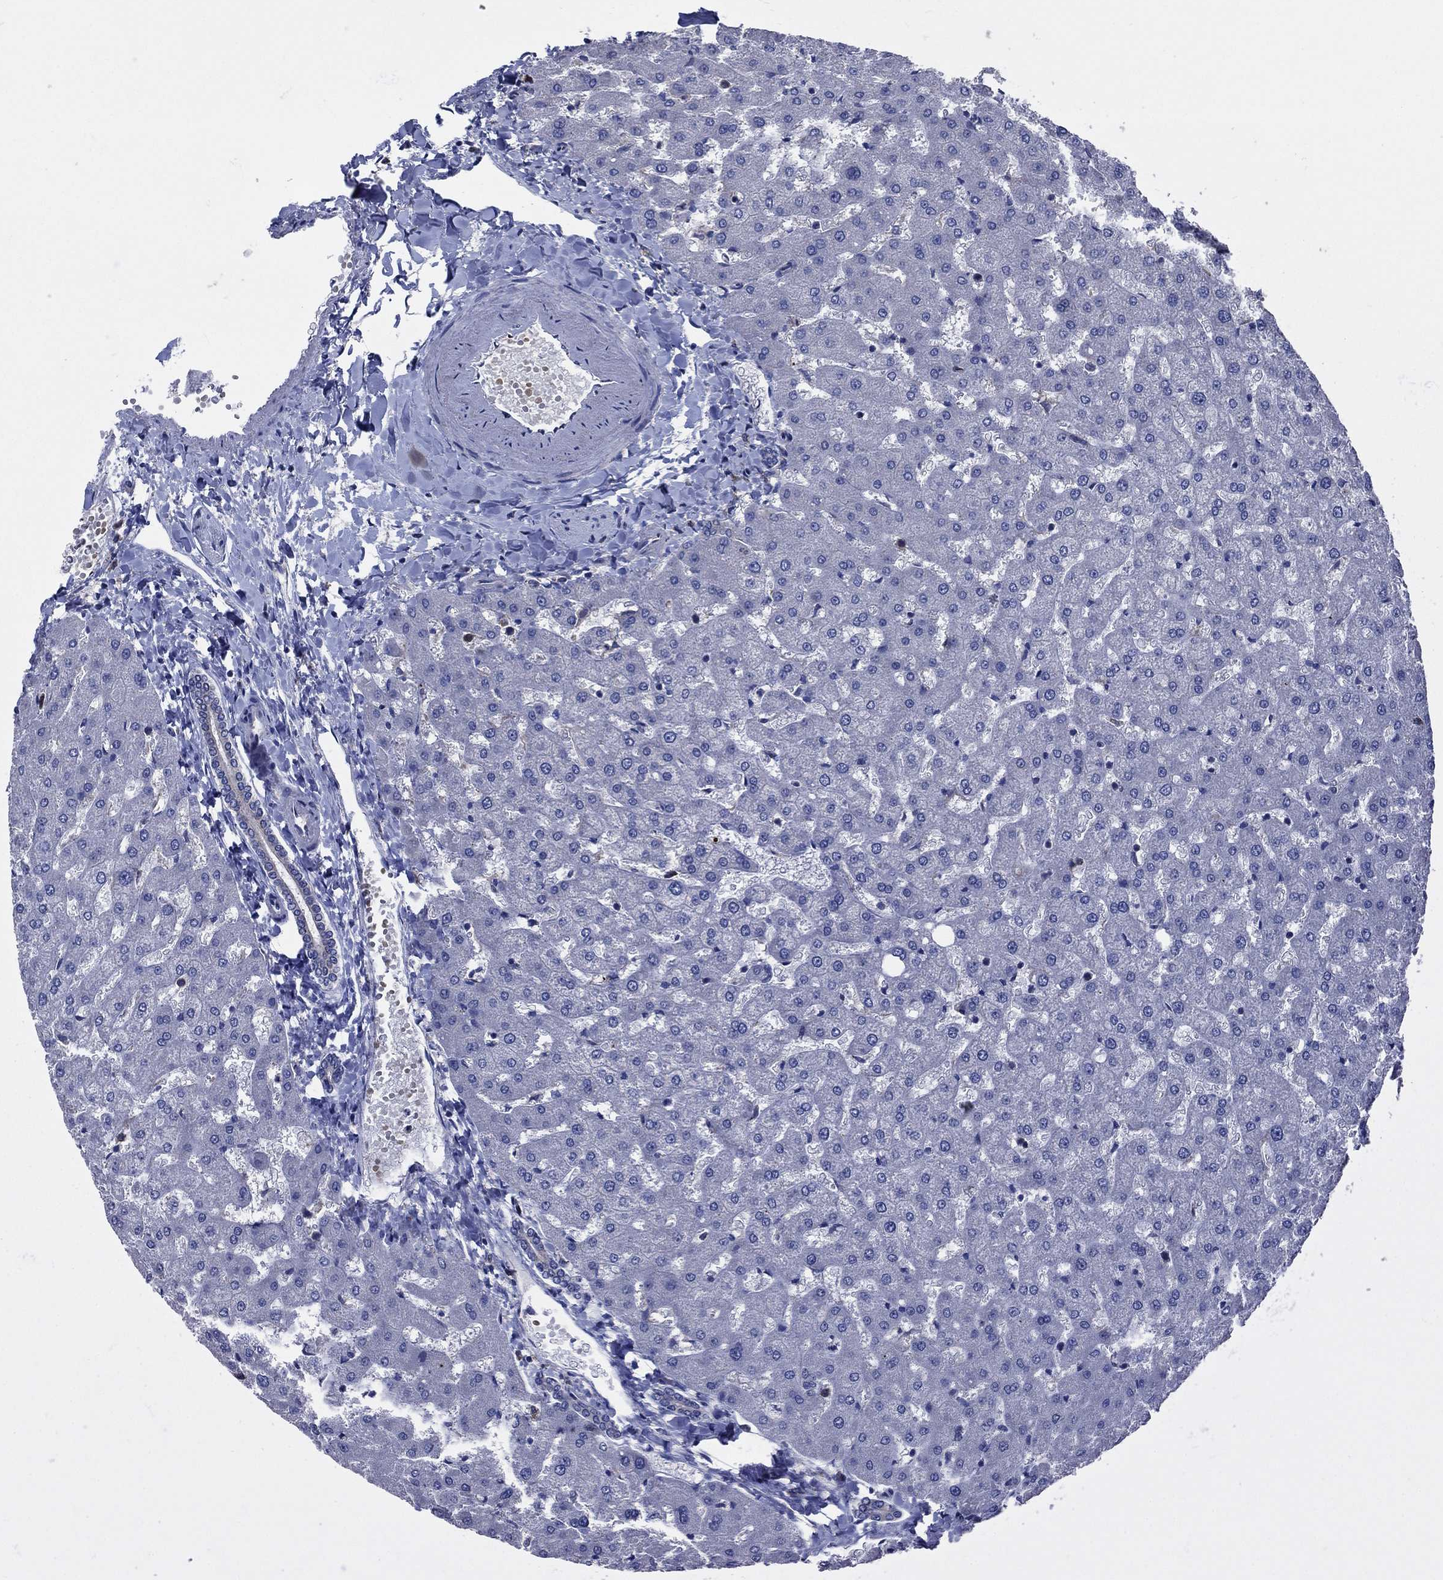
{"staining": {"intensity": "negative", "quantity": "none", "location": "none"}, "tissue": "liver", "cell_type": "Cholangiocytes", "image_type": "normal", "snomed": [{"axis": "morphology", "description": "Normal tissue, NOS"}, {"axis": "topography", "description": "Liver"}], "caption": "The image shows no staining of cholangiocytes in unremarkable liver.", "gene": "MEA1", "patient": {"sex": "female", "age": 50}}